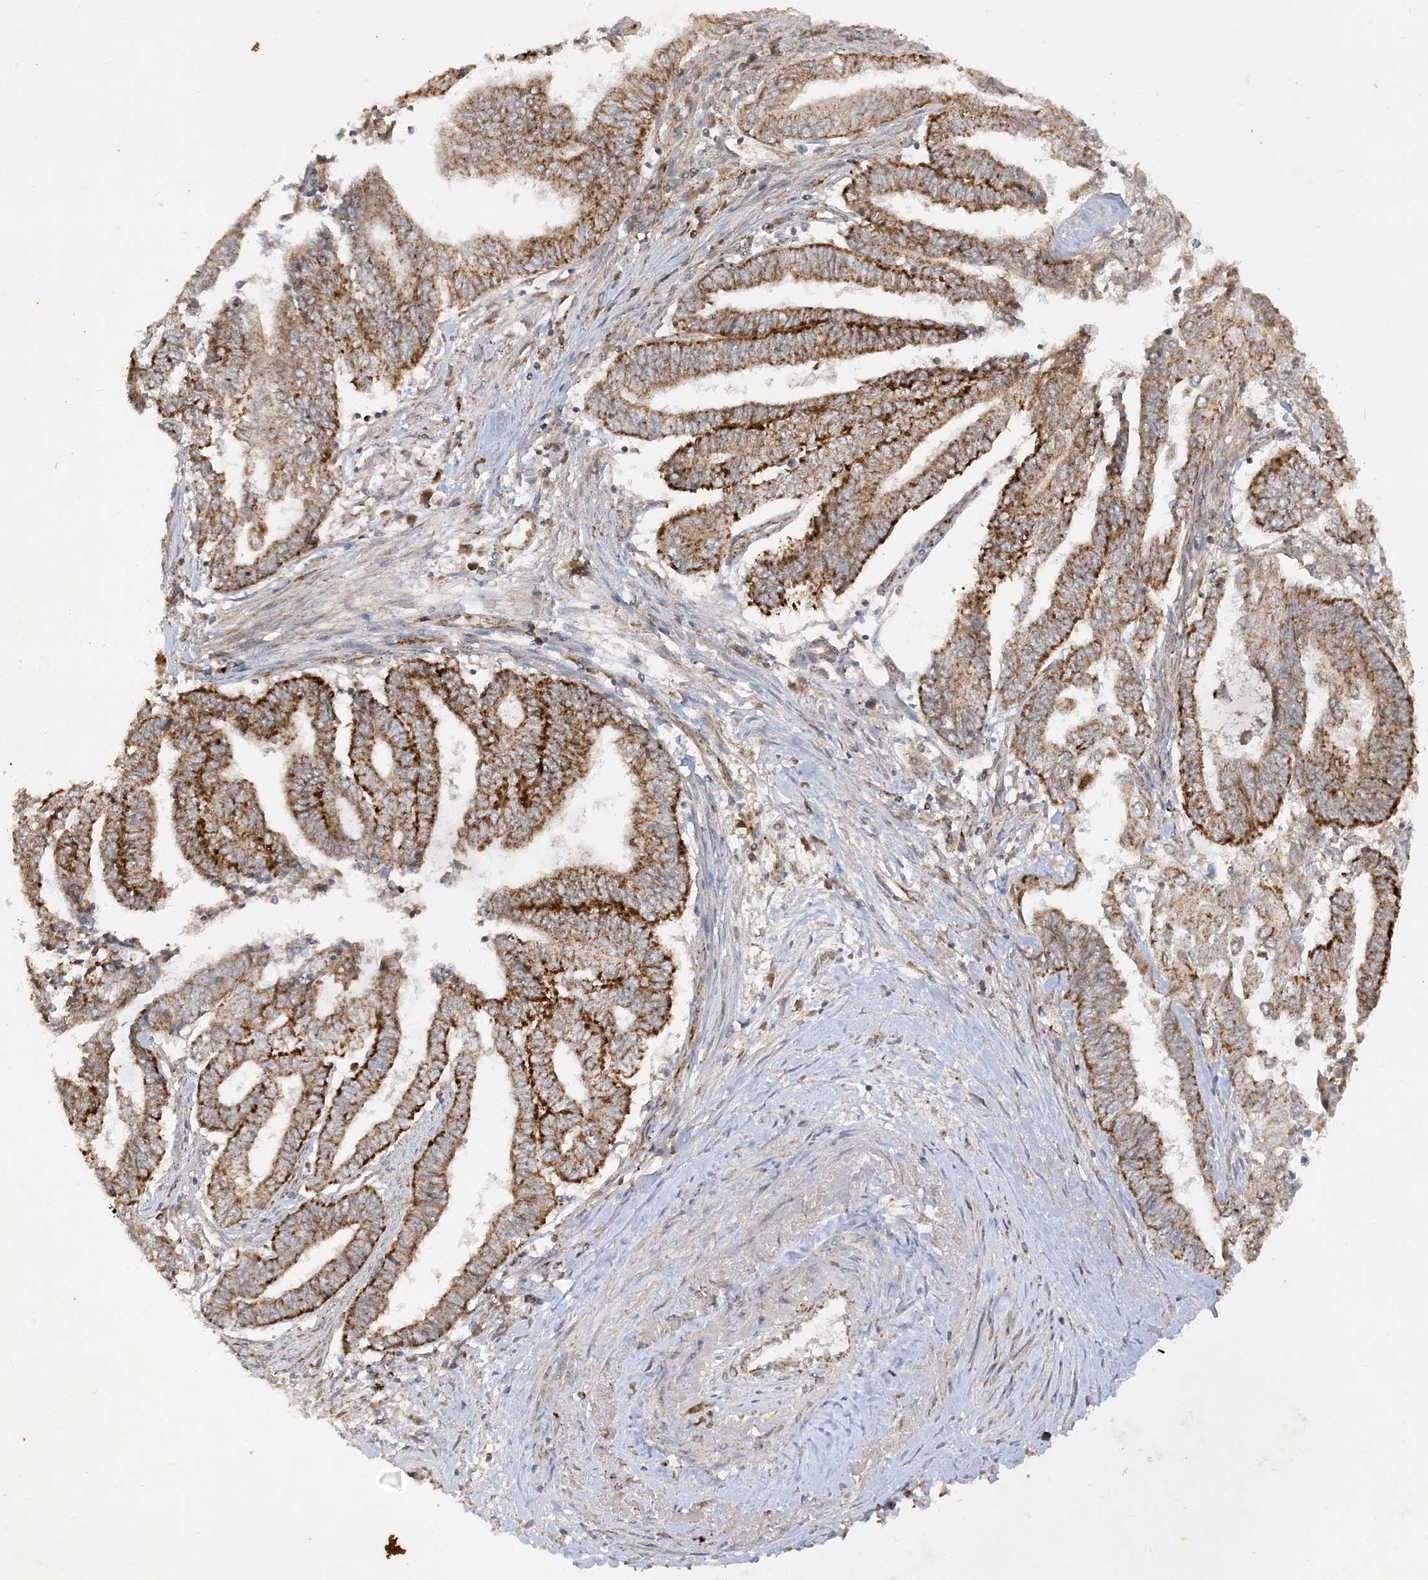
{"staining": {"intensity": "strong", "quantity": ">75%", "location": "cytoplasmic/membranous"}, "tissue": "endometrial cancer", "cell_type": "Tumor cells", "image_type": "cancer", "snomed": [{"axis": "morphology", "description": "Adenocarcinoma, NOS"}, {"axis": "topography", "description": "Uterus"}, {"axis": "topography", "description": "Endometrium"}], "caption": "Protein positivity by IHC exhibits strong cytoplasmic/membranous expression in about >75% of tumor cells in endometrial cancer (adenocarcinoma).", "gene": "NDUFAF3", "patient": {"sex": "female", "age": 70}}